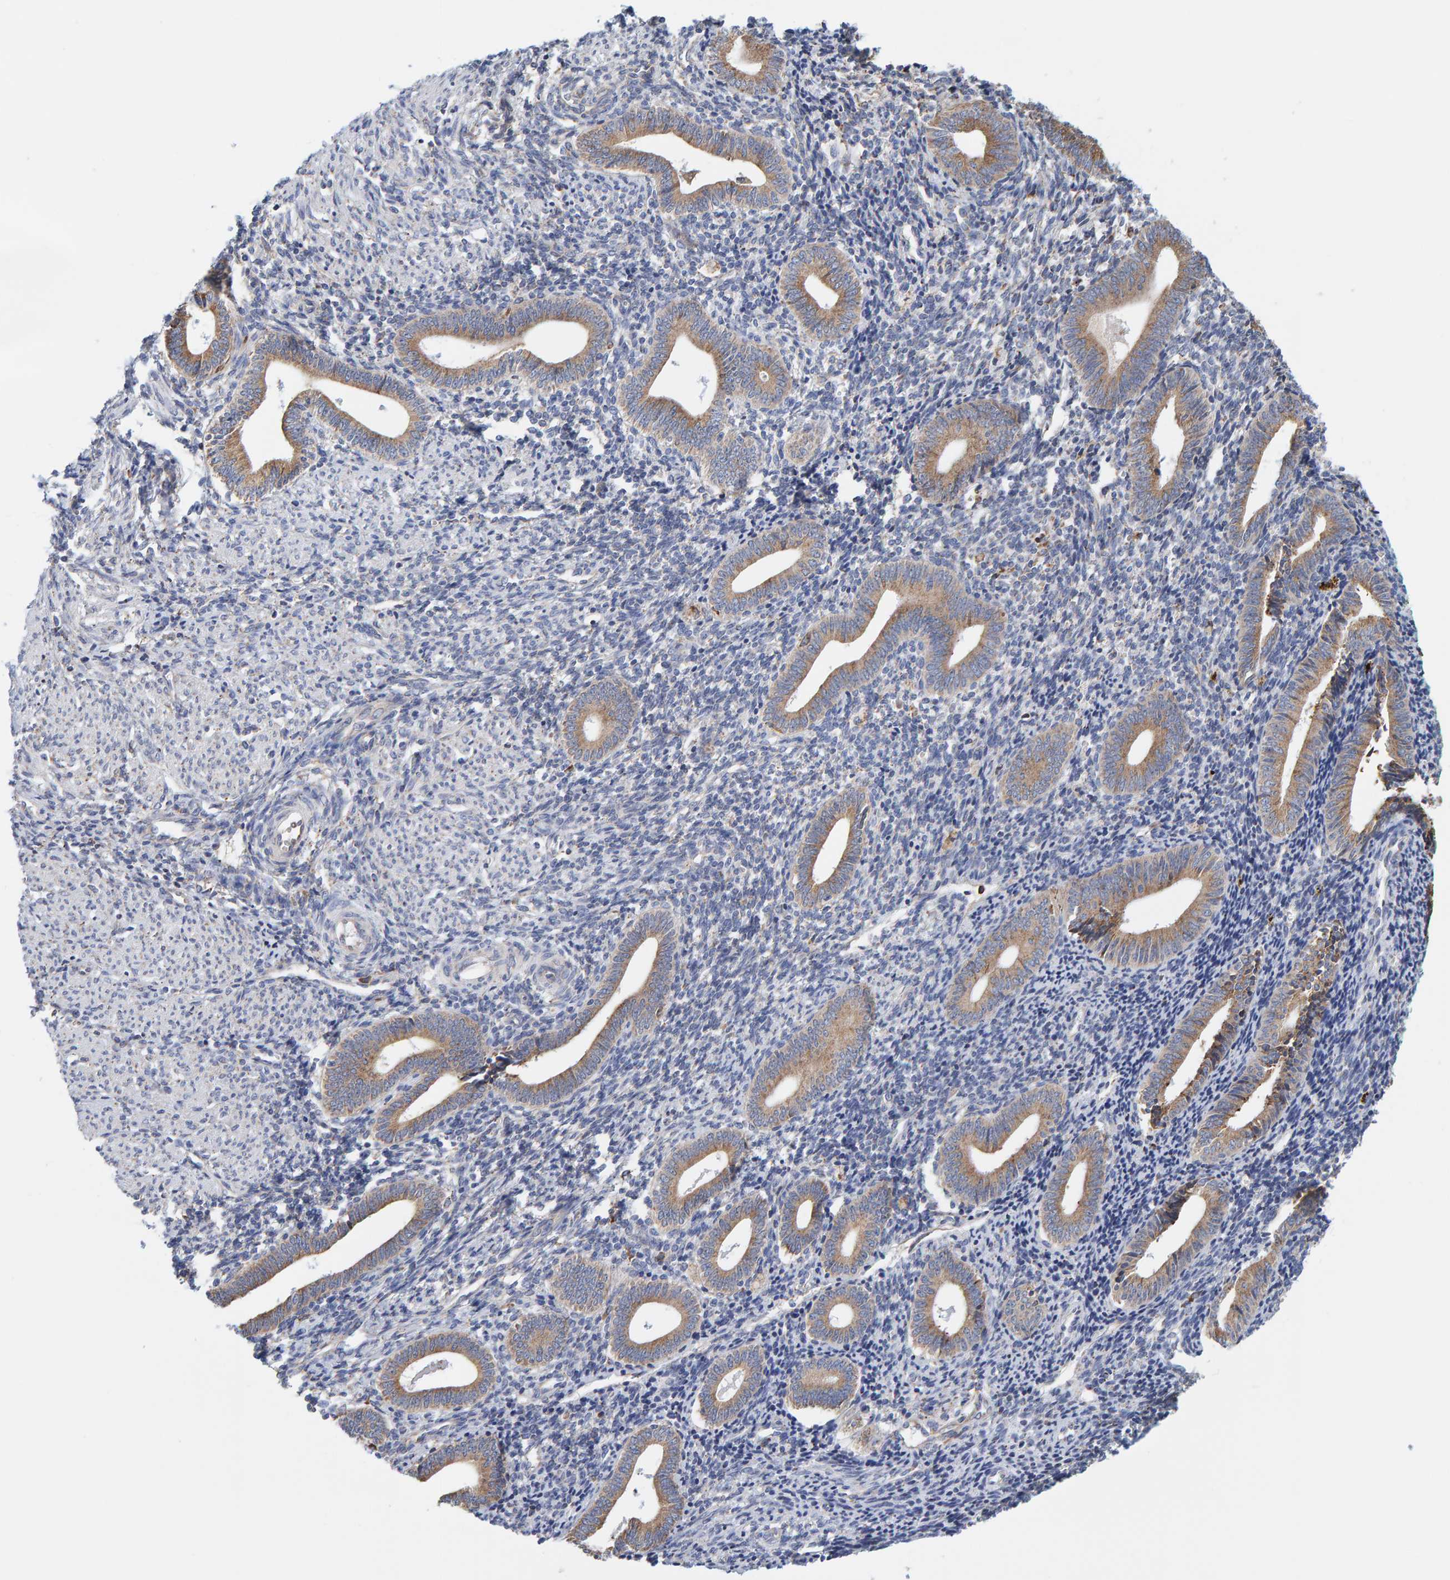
{"staining": {"intensity": "negative", "quantity": "none", "location": "none"}, "tissue": "endometrium", "cell_type": "Cells in endometrial stroma", "image_type": "normal", "snomed": [{"axis": "morphology", "description": "Normal tissue, NOS"}, {"axis": "topography", "description": "Uterus"}, {"axis": "topography", "description": "Endometrium"}], "caption": "High magnification brightfield microscopy of unremarkable endometrium stained with DAB (brown) and counterstained with hematoxylin (blue): cells in endometrial stroma show no significant positivity. The staining is performed using DAB brown chromogen with nuclei counter-stained in using hematoxylin.", "gene": "SGPL1", "patient": {"sex": "female", "age": 33}}